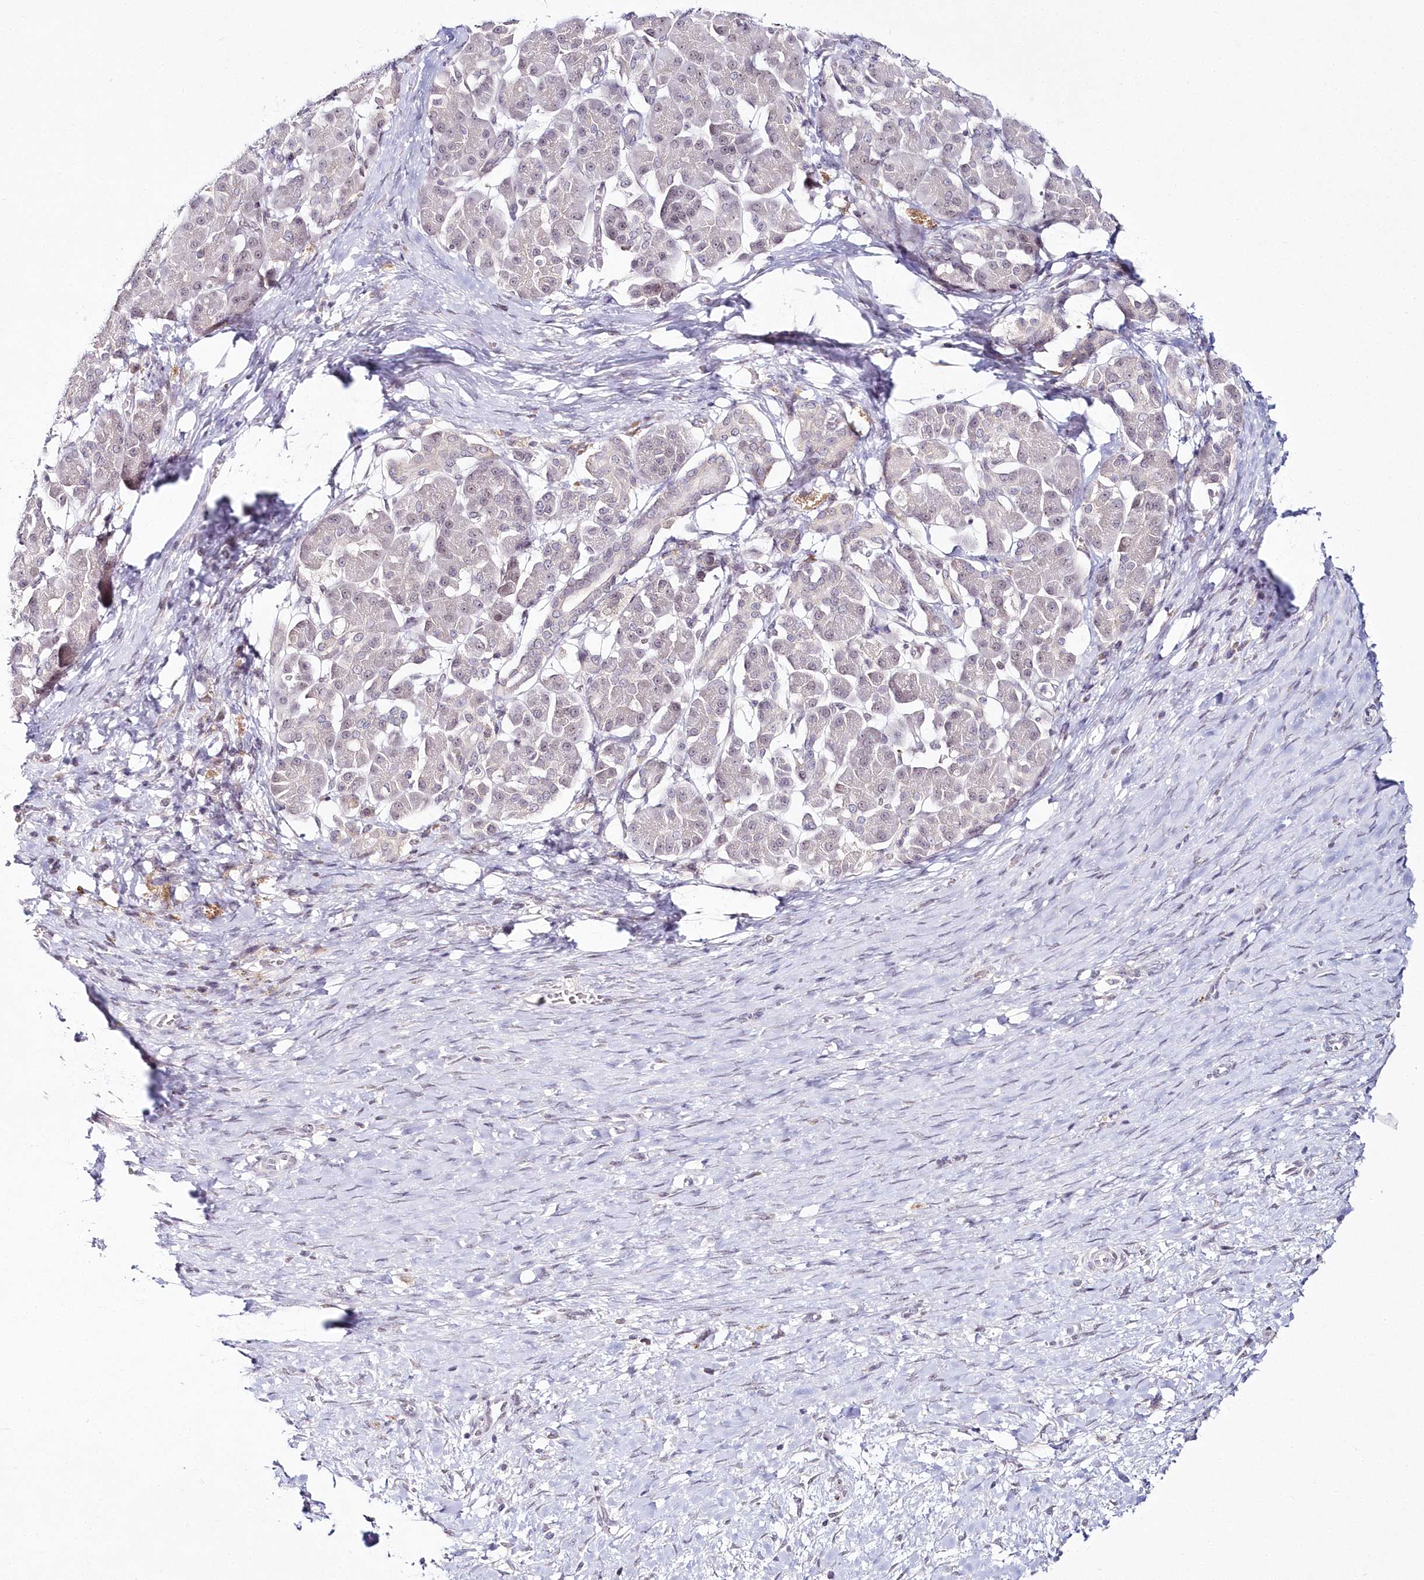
{"staining": {"intensity": "negative", "quantity": "none", "location": "none"}, "tissue": "pancreatic cancer", "cell_type": "Tumor cells", "image_type": "cancer", "snomed": [{"axis": "morphology", "description": "Adenocarcinoma, NOS"}, {"axis": "topography", "description": "Pancreas"}], "caption": "Adenocarcinoma (pancreatic) was stained to show a protein in brown. There is no significant expression in tumor cells.", "gene": "HYCC2", "patient": {"sex": "male", "age": 58}}